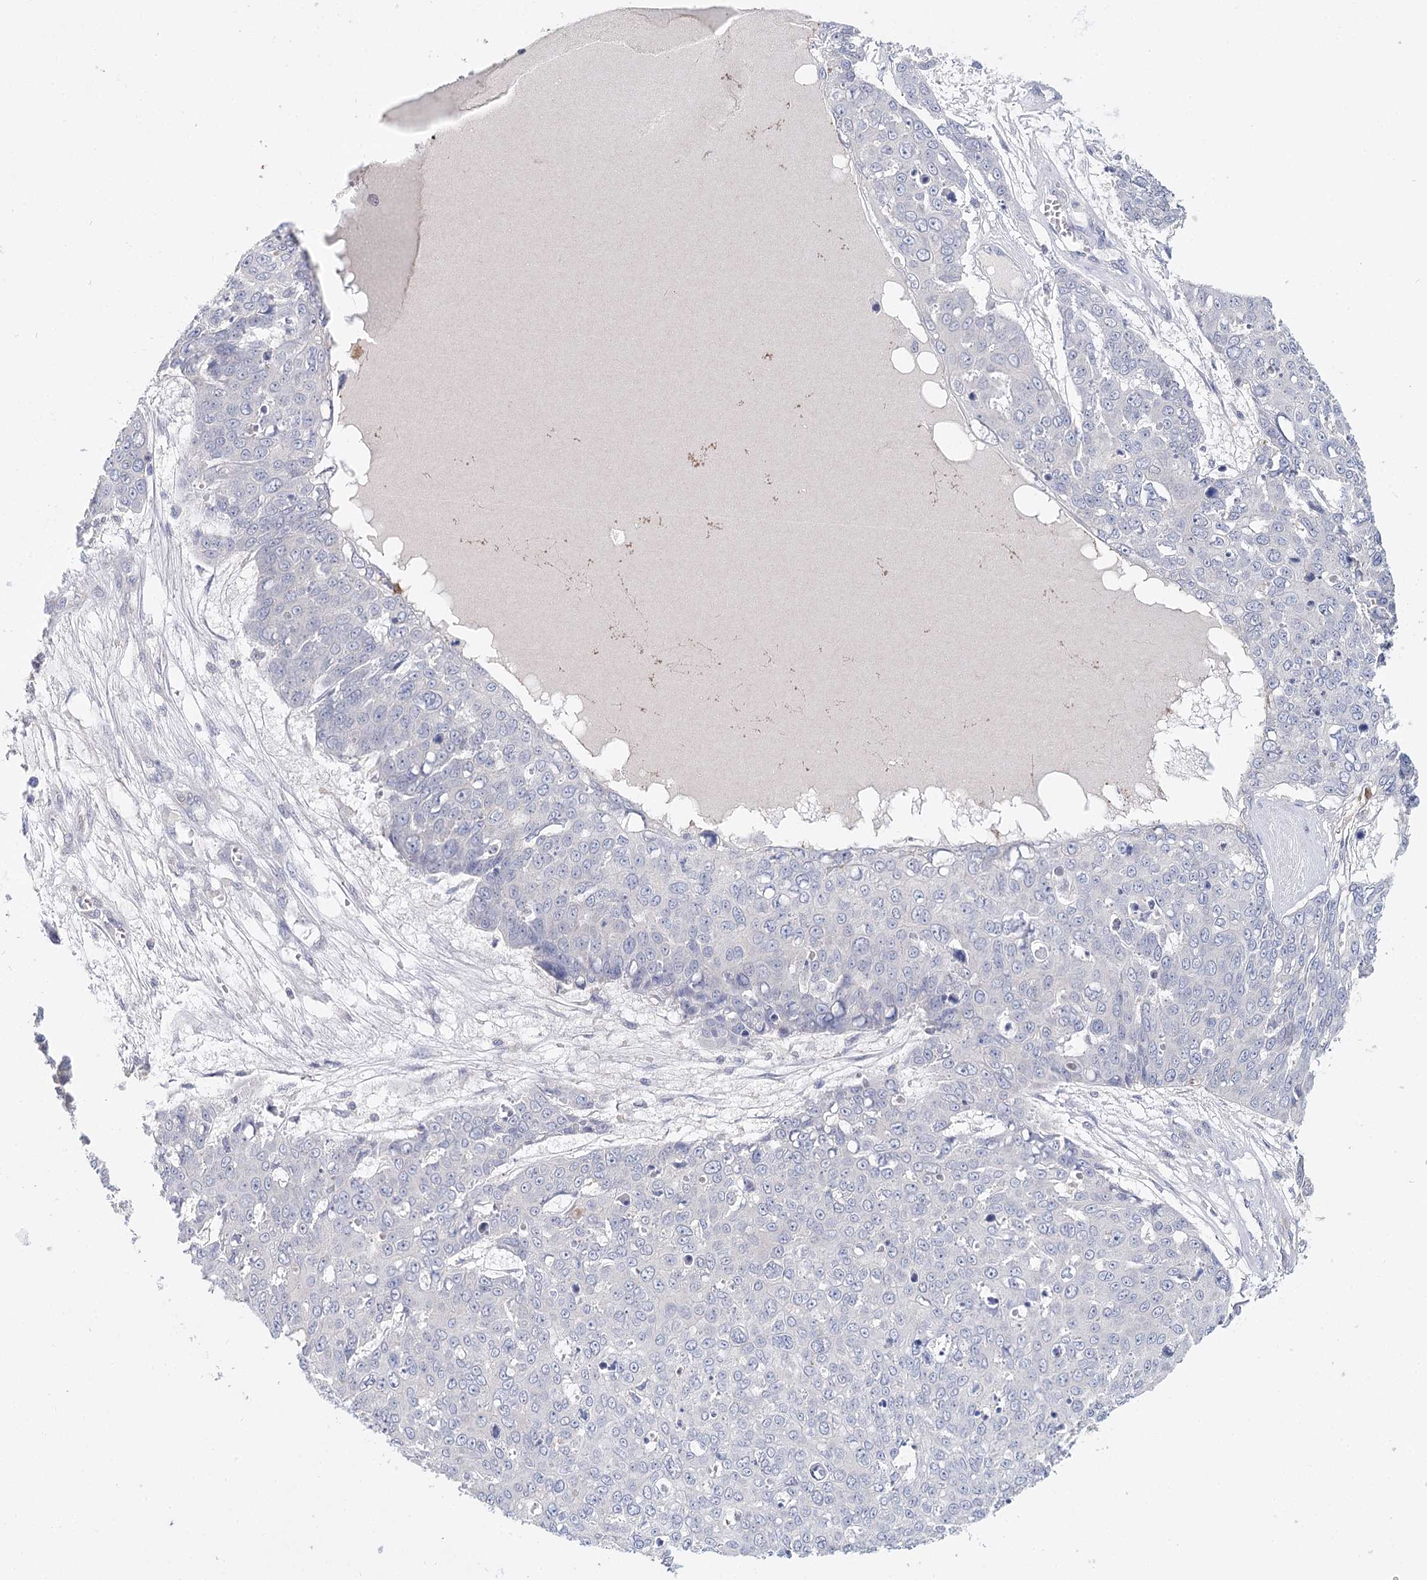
{"staining": {"intensity": "negative", "quantity": "none", "location": "none"}, "tissue": "skin cancer", "cell_type": "Tumor cells", "image_type": "cancer", "snomed": [{"axis": "morphology", "description": "Squamous cell carcinoma, NOS"}, {"axis": "topography", "description": "Skin"}], "caption": "IHC of human squamous cell carcinoma (skin) demonstrates no positivity in tumor cells. Brightfield microscopy of IHC stained with DAB (3,3'-diaminobenzidine) (brown) and hematoxylin (blue), captured at high magnification.", "gene": "ARHGAP44", "patient": {"sex": "male", "age": 71}}